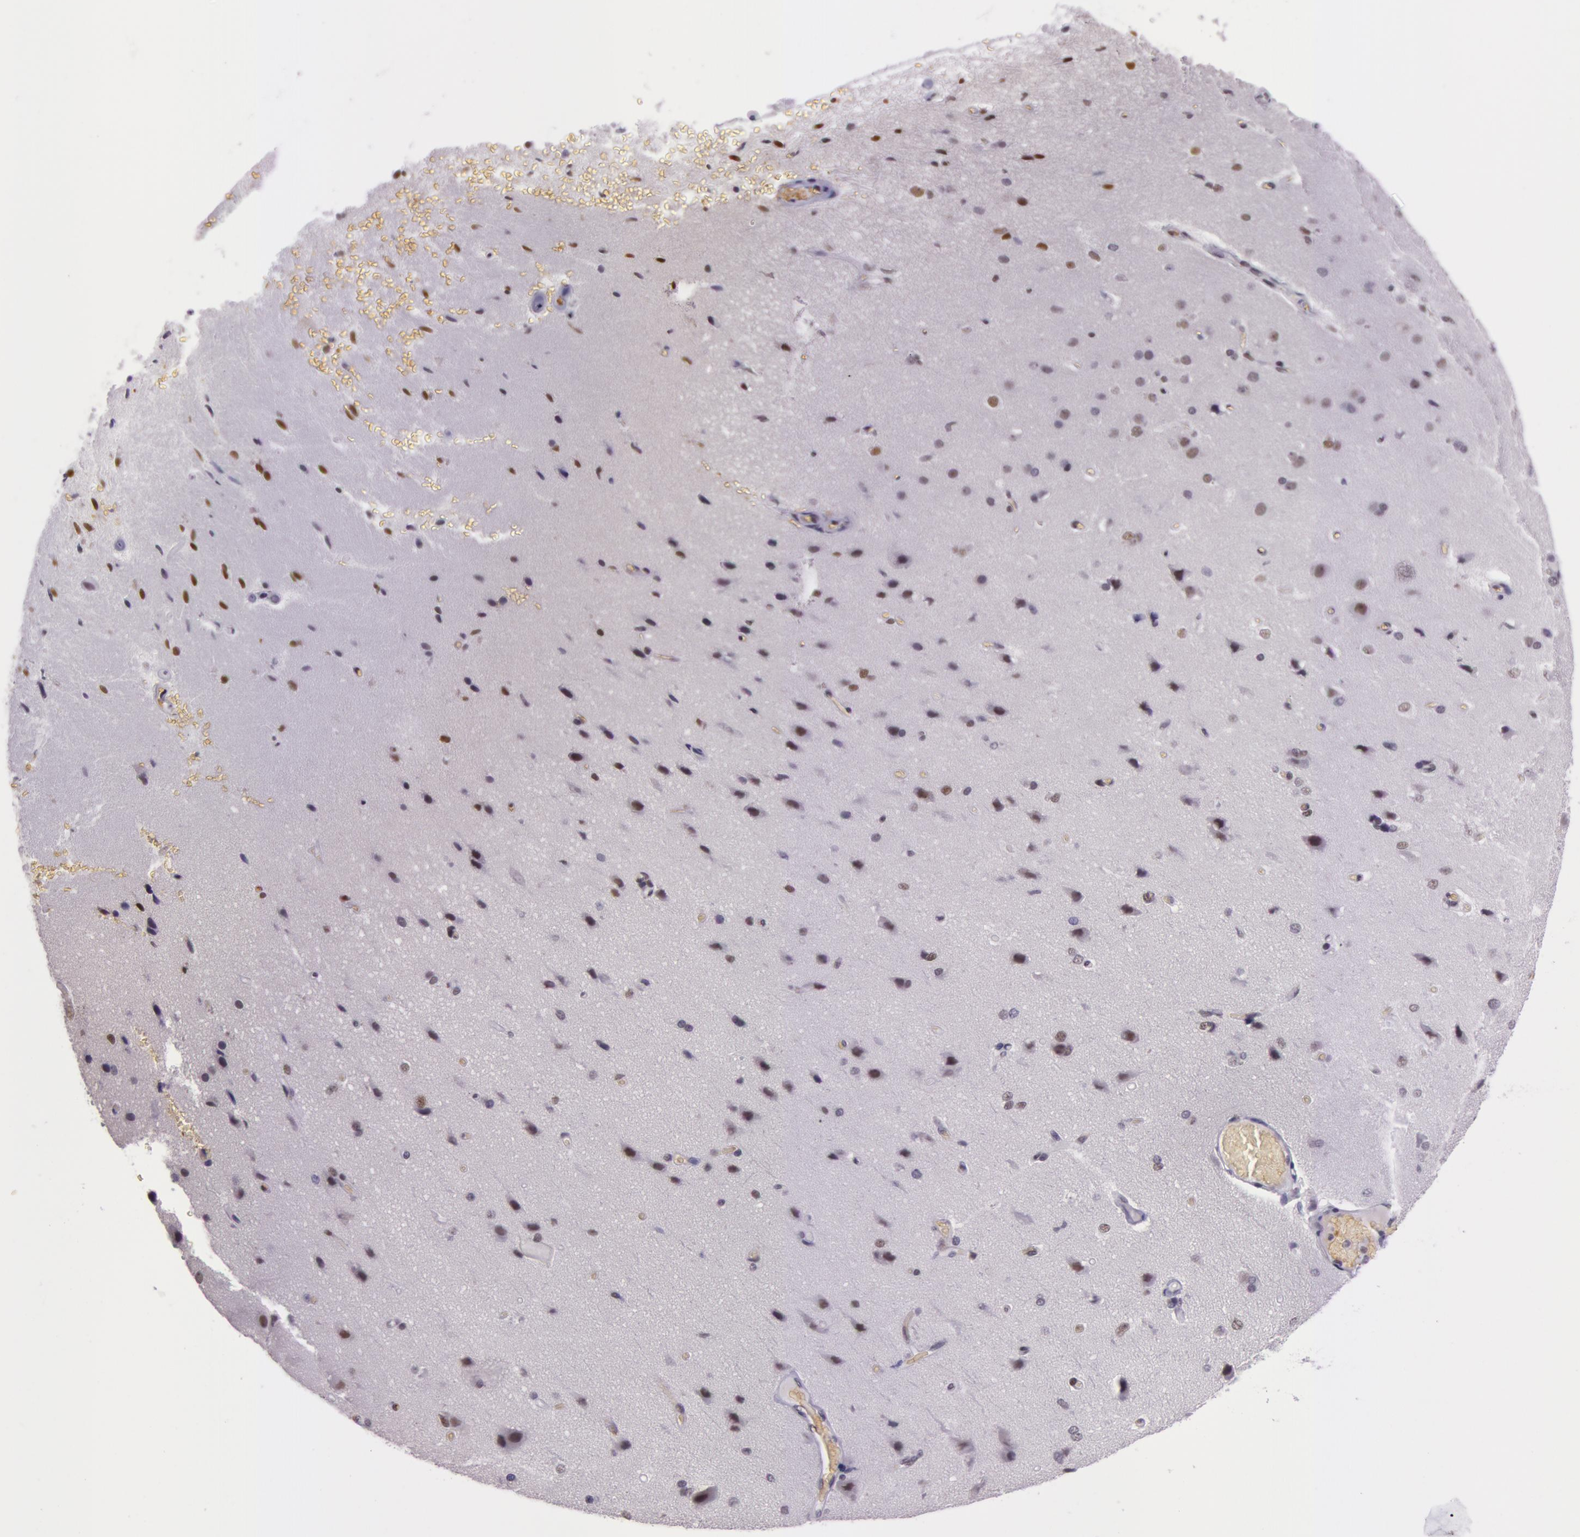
{"staining": {"intensity": "negative", "quantity": "none", "location": "none"}, "tissue": "cerebral cortex", "cell_type": "Endothelial cells", "image_type": "normal", "snomed": [{"axis": "morphology", "description": "Normal tissue, NOS"}, {"axis": "morphology", "description": "Glioma, malignant, High grade"}, {"axis": "topography", "description": "Cerebral cortex"}], "caption": "Immunohistochemistry (IHC) photomicrograph of benign human cerebral cortex stained for a protein (brown), which demonstrates no expression in endothelial cells.", "gene": "NBN", "patient": {"sex": "male", "age": 77}}